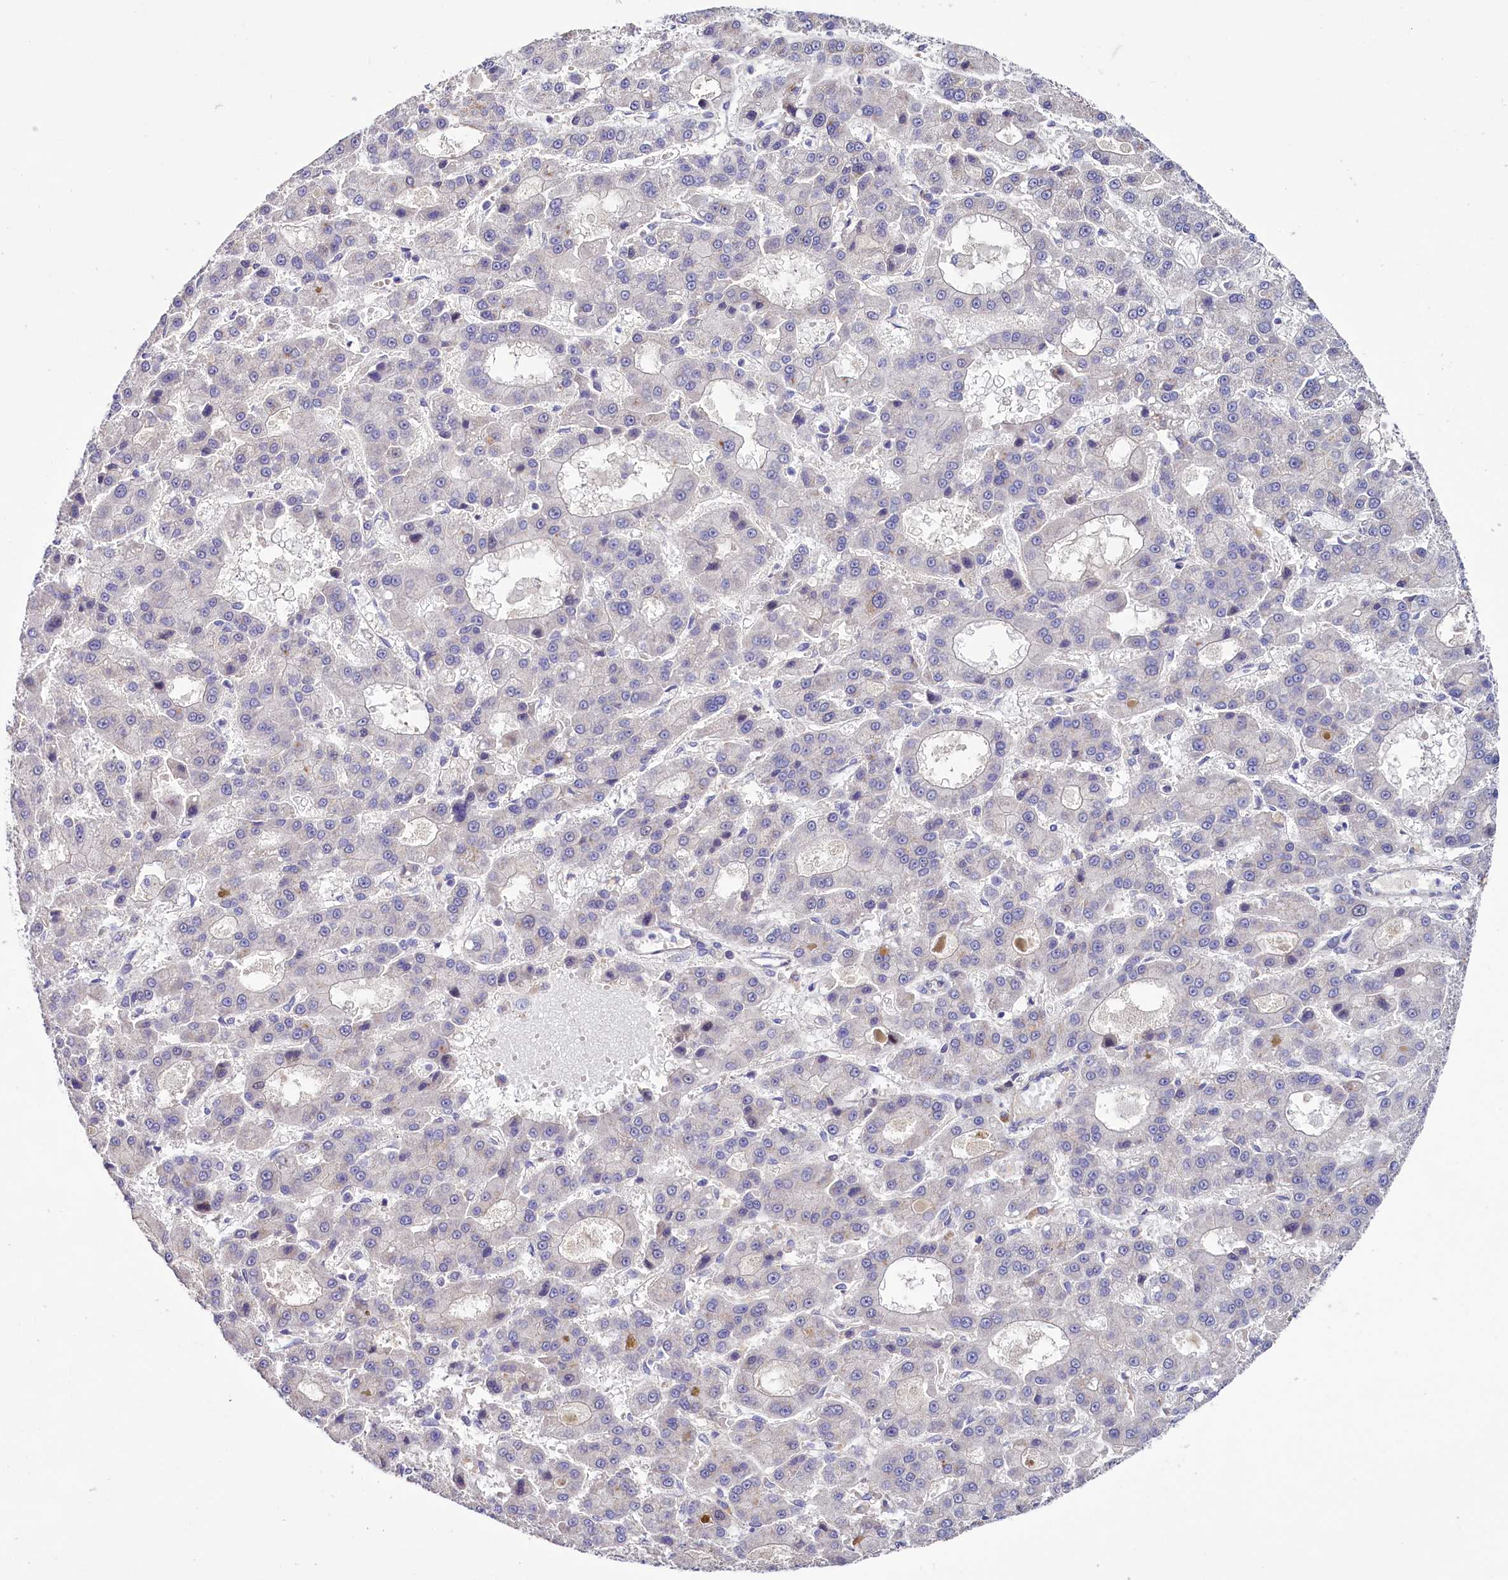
{"staining": {"intensity": "negative", "quantity": "none", "location": "none"}, "tissue": "liver cancer", "cell_type": "Tumor cells", "image_type": "cancer", "snomed": [{"axis": "morphology", "description": "Carcinoma, Hepatocellular, NOS"}, {"axis": "topography", "description": "Liver"}], "caption": "Tumor cells show no significant staining in liver hepatocellular carcinoma.", "gene": "FAM111B", "patient": {"sex": "male", "age": 70}}